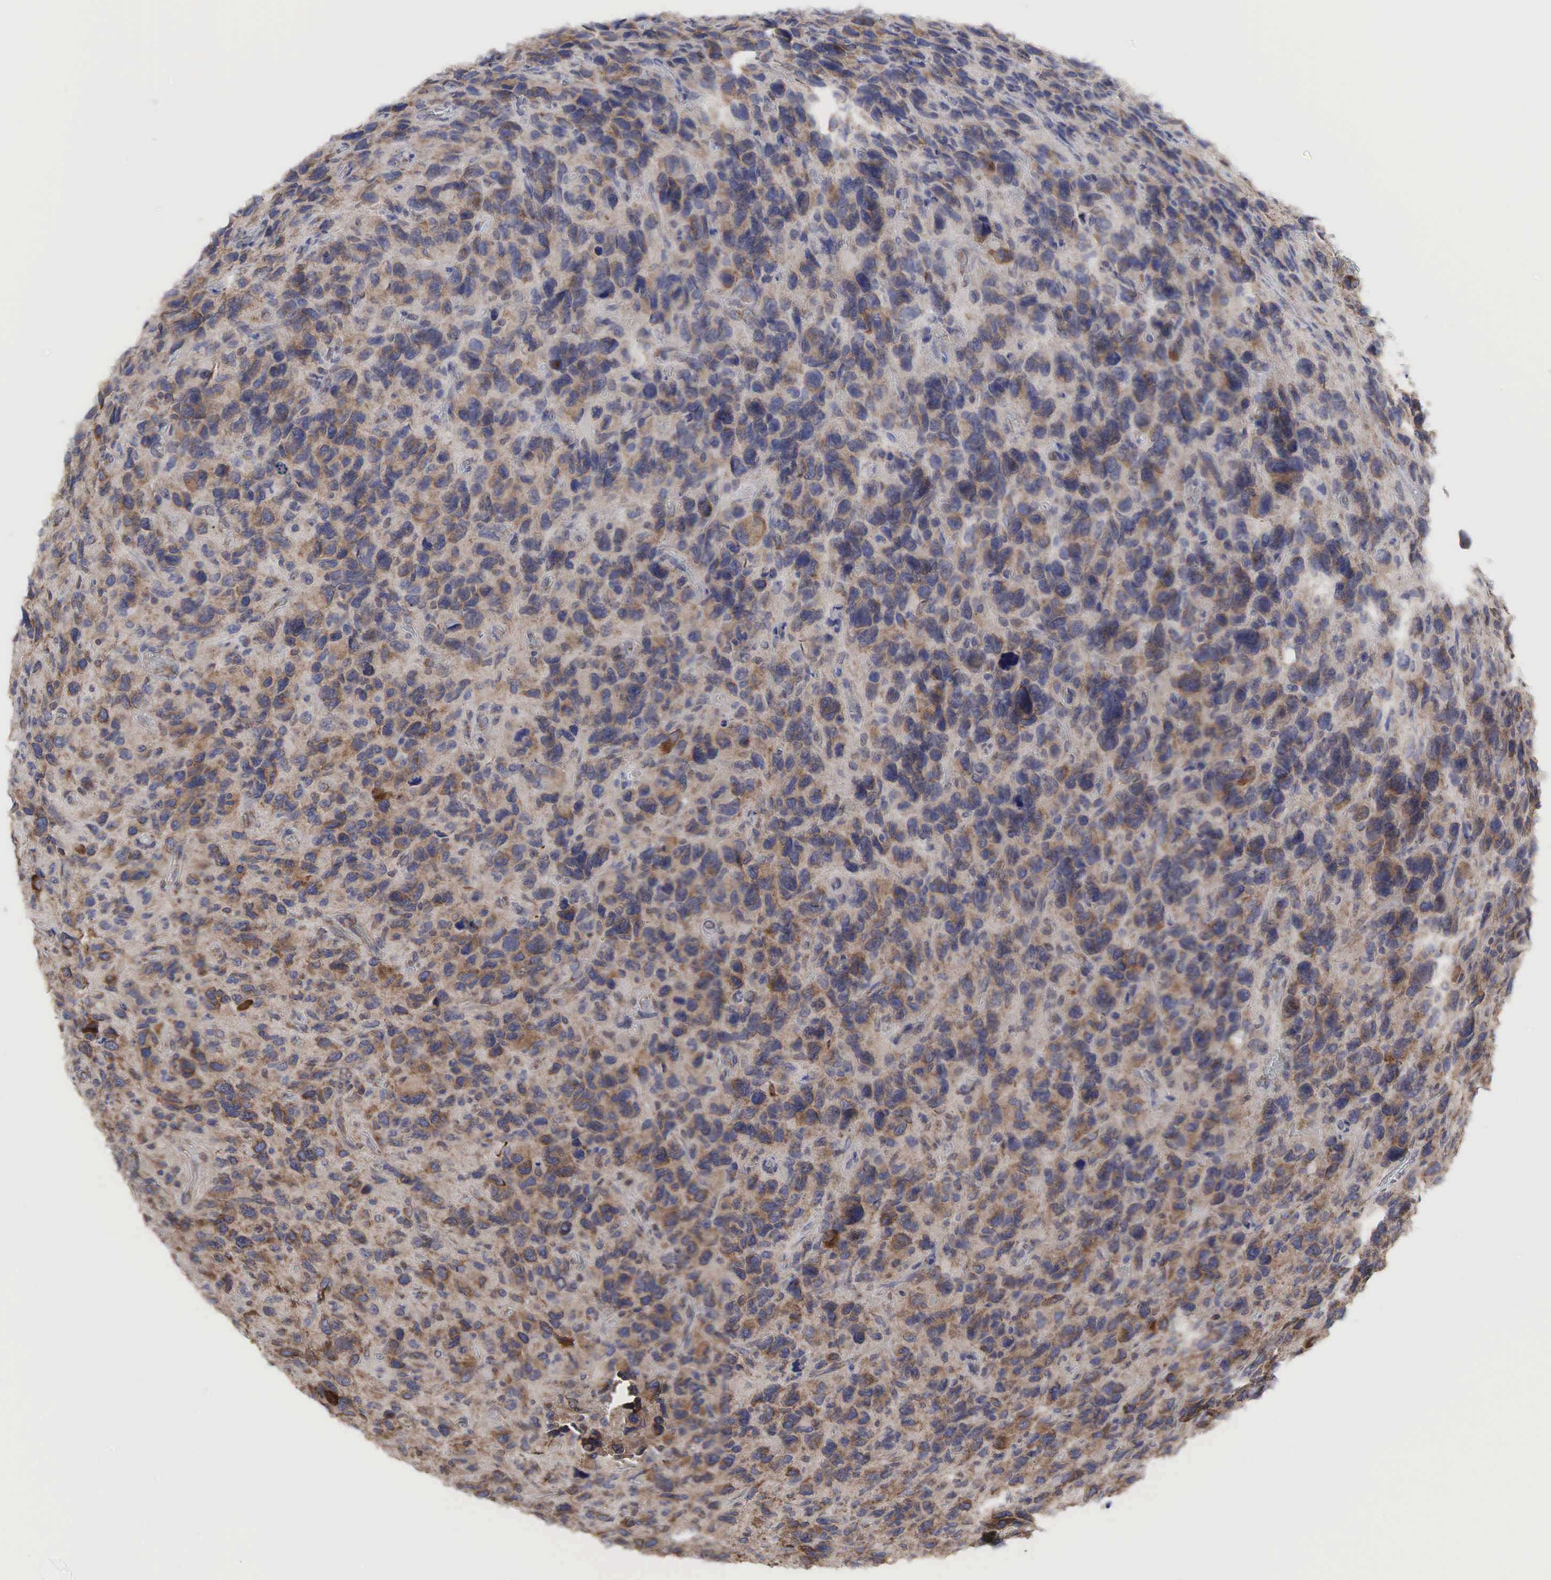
{"staining": {"intensity": "weak", "quantity": "25%-75%", "location": "cytoplasmic/membranous"}, "tissue": "glioma", "cell_type": "Tumor cells", "image_type": "cancer", "snomed": [{"axis": "morphology", "description": "Glioma, malignant, High grade"}, {"axis": "topography", "description": "Brain"}], "caption": "Immunohistochemical staining of human glioma reveals low levels of weak cytoplasmic/membranous protein expression in about 25%-75% of tumor cells.", "gene": "PABPC5", "patient": {"sex": "female", "age": 60}}